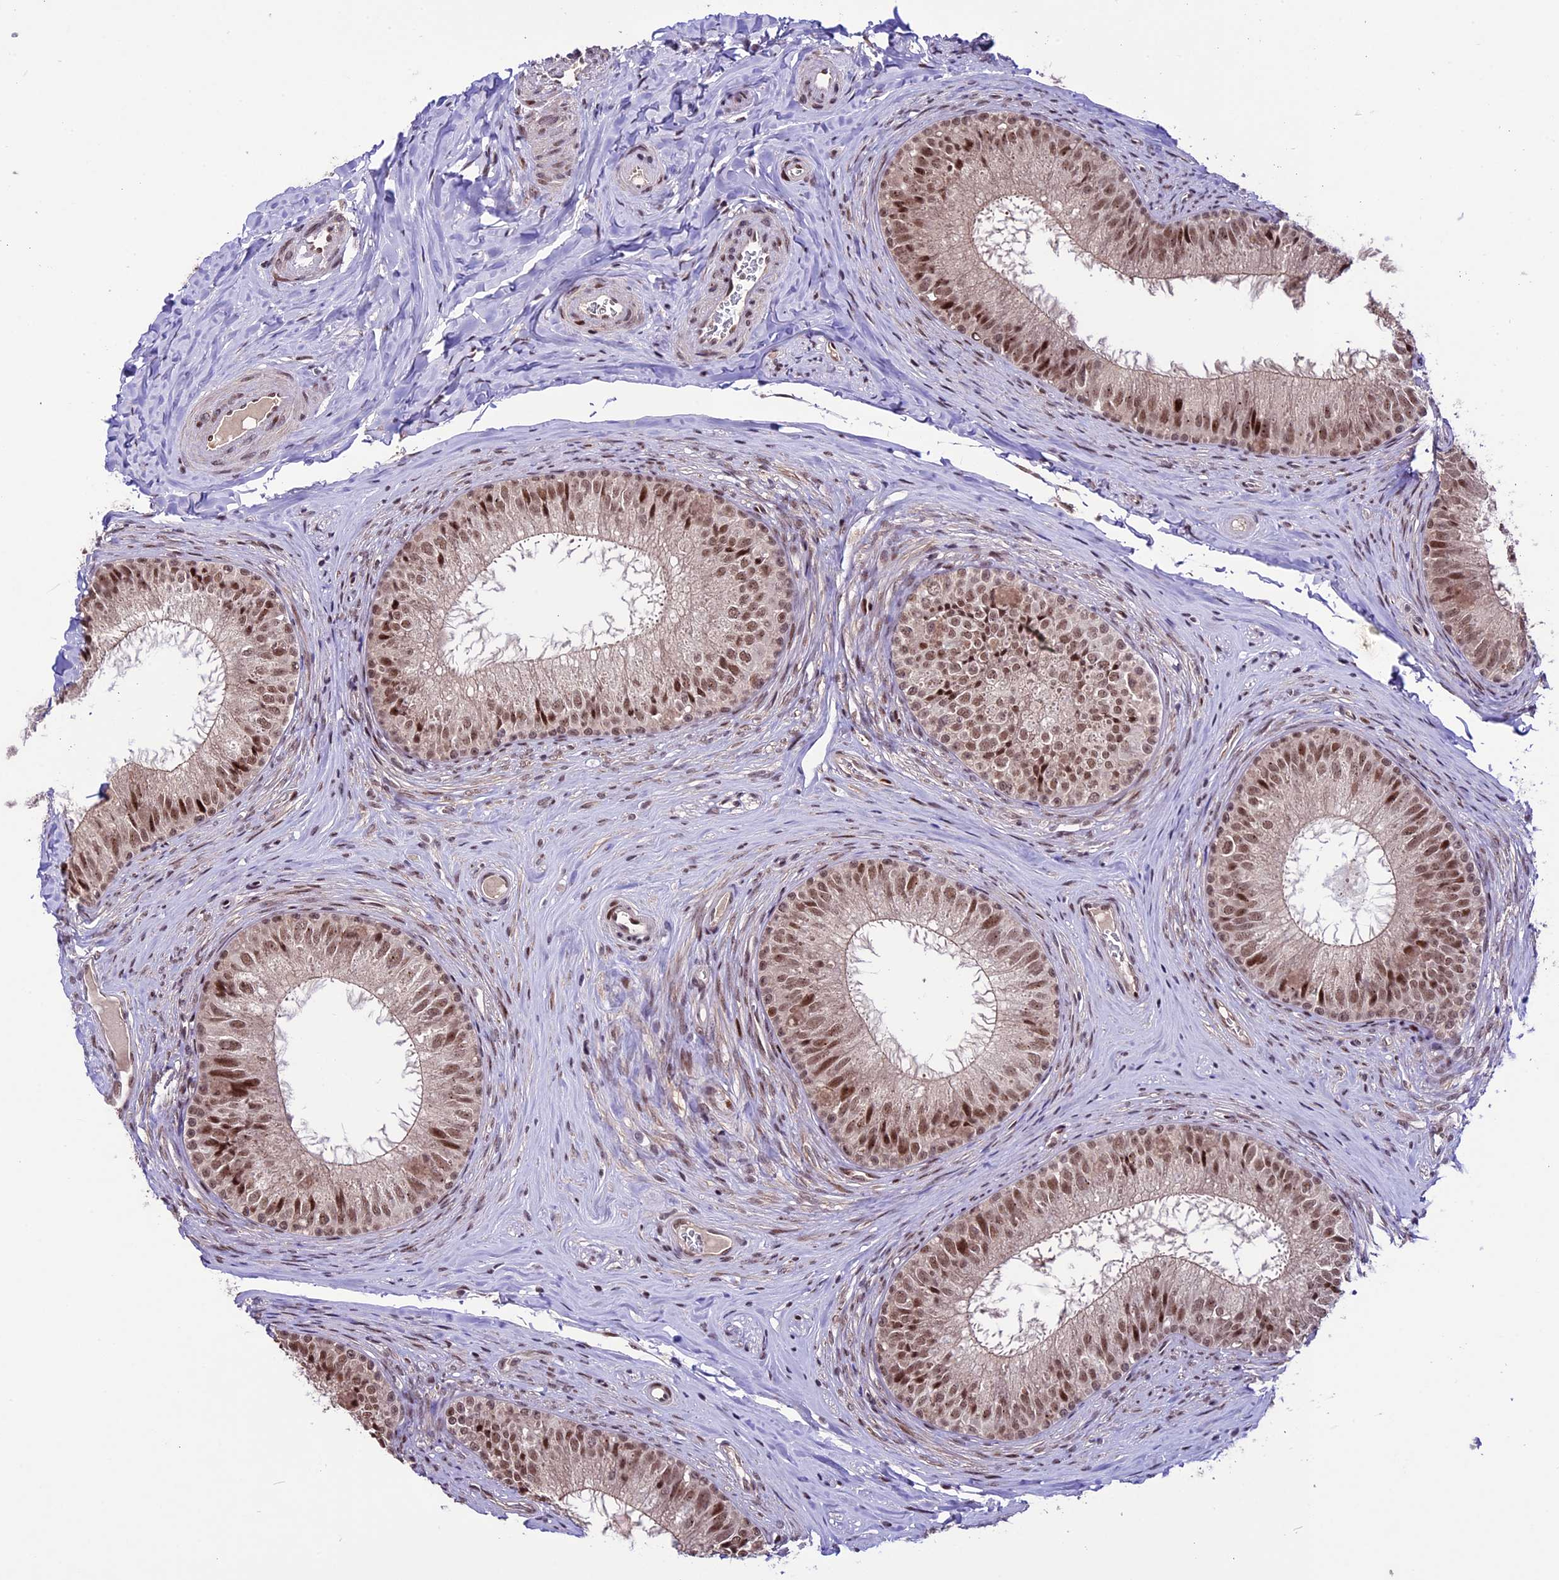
{"staining": {"intensity": "strong", "quantity": ">75%", "location": "nuclear"}, "tissue": "epididymis", "cell_type": "Glandular cells", "image_type": "normal", "snomed": [{"axis": "morphology", "description": "Normal tissue, NOS"}, {"axis": "topography", "description": "Epididymis"}], "caption": "Epididymis stained with immunohistochemistry displays strong nuclear expression in about >75% of glandular cells. (brown staining indicates protein expression, while blue staining denotes nuclei).", "gene": "TCP11L2", "patient": {"sex": "male", "age": 34}}